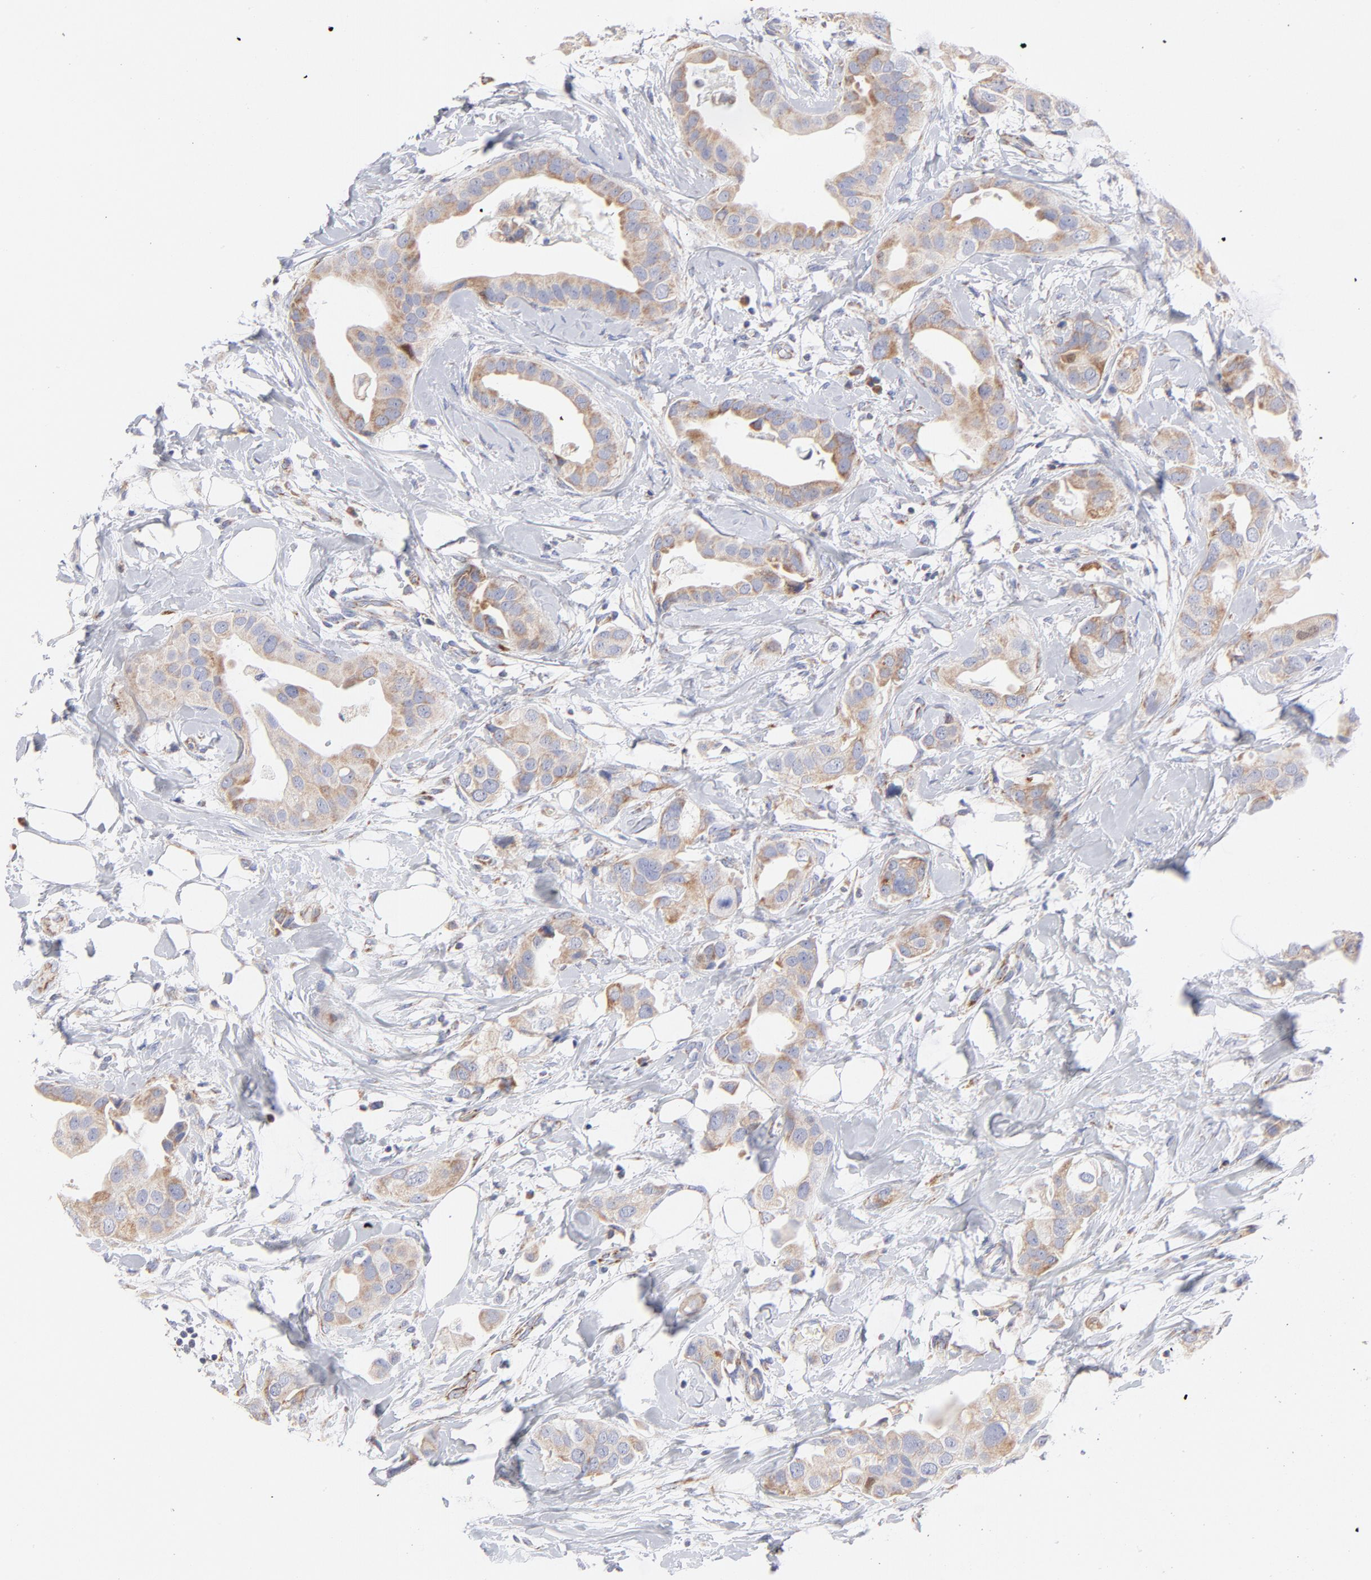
{"staining": {"intensity": "weak", "quantity": "<25%", "location": "cytoplasmic/membranous"}, "tissue": "breast cancer", "cell_type": "Tumor cells", "image_type": "cancer", "snomed": [{"axis": "morphology", "description": "Duct carcinoma"}, {"axis": "topography", "description": "Breast"}], "caption": "Immunohistochemistry of human breast invasive ductal carcinoma displays no staining in tumor cells.", "gene": "TIMM8A", "patient": {"sex": "female", "age": 40}}